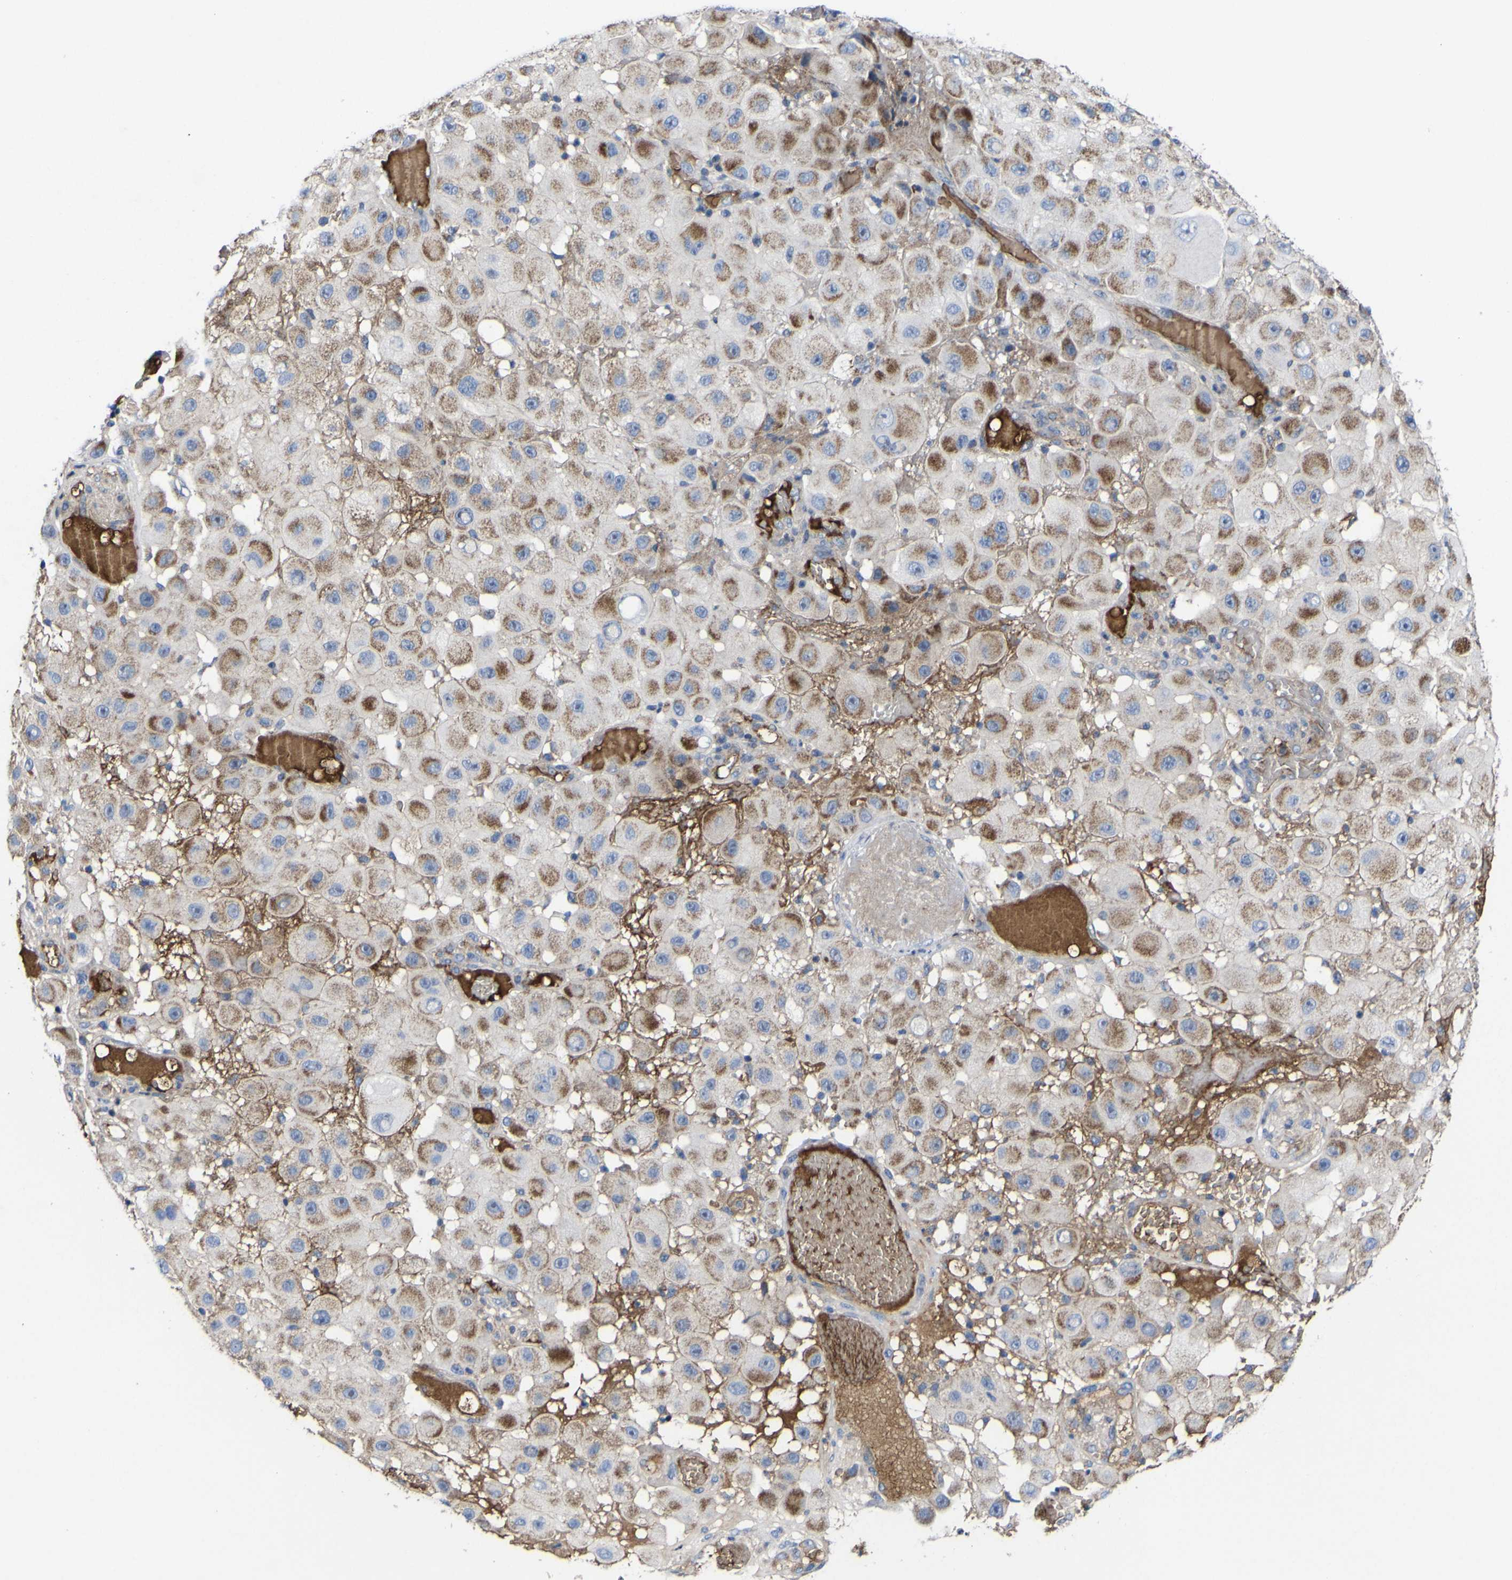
{"staining": {"intensity": "moderate", "quantity": ">75%", "location": "cytoplasmic/membranous"}, "tissue": "melanoma", "cell_type": "Tumor cells", "image_type": "cancer", "snomed": [{"axis": "morphology", "description": "Malignant melanoma, NOS"}, {"axis": "topography", "description": "Skin"}], "caption": "Brown immunohistochemical staining in human malignant melanoma demonstrates moderate cytoplasmic/membranous expression in approximately >75% of tumor cells.", "gene": "CCDC90B", "patient": {"sex": "female", "age": 81}}